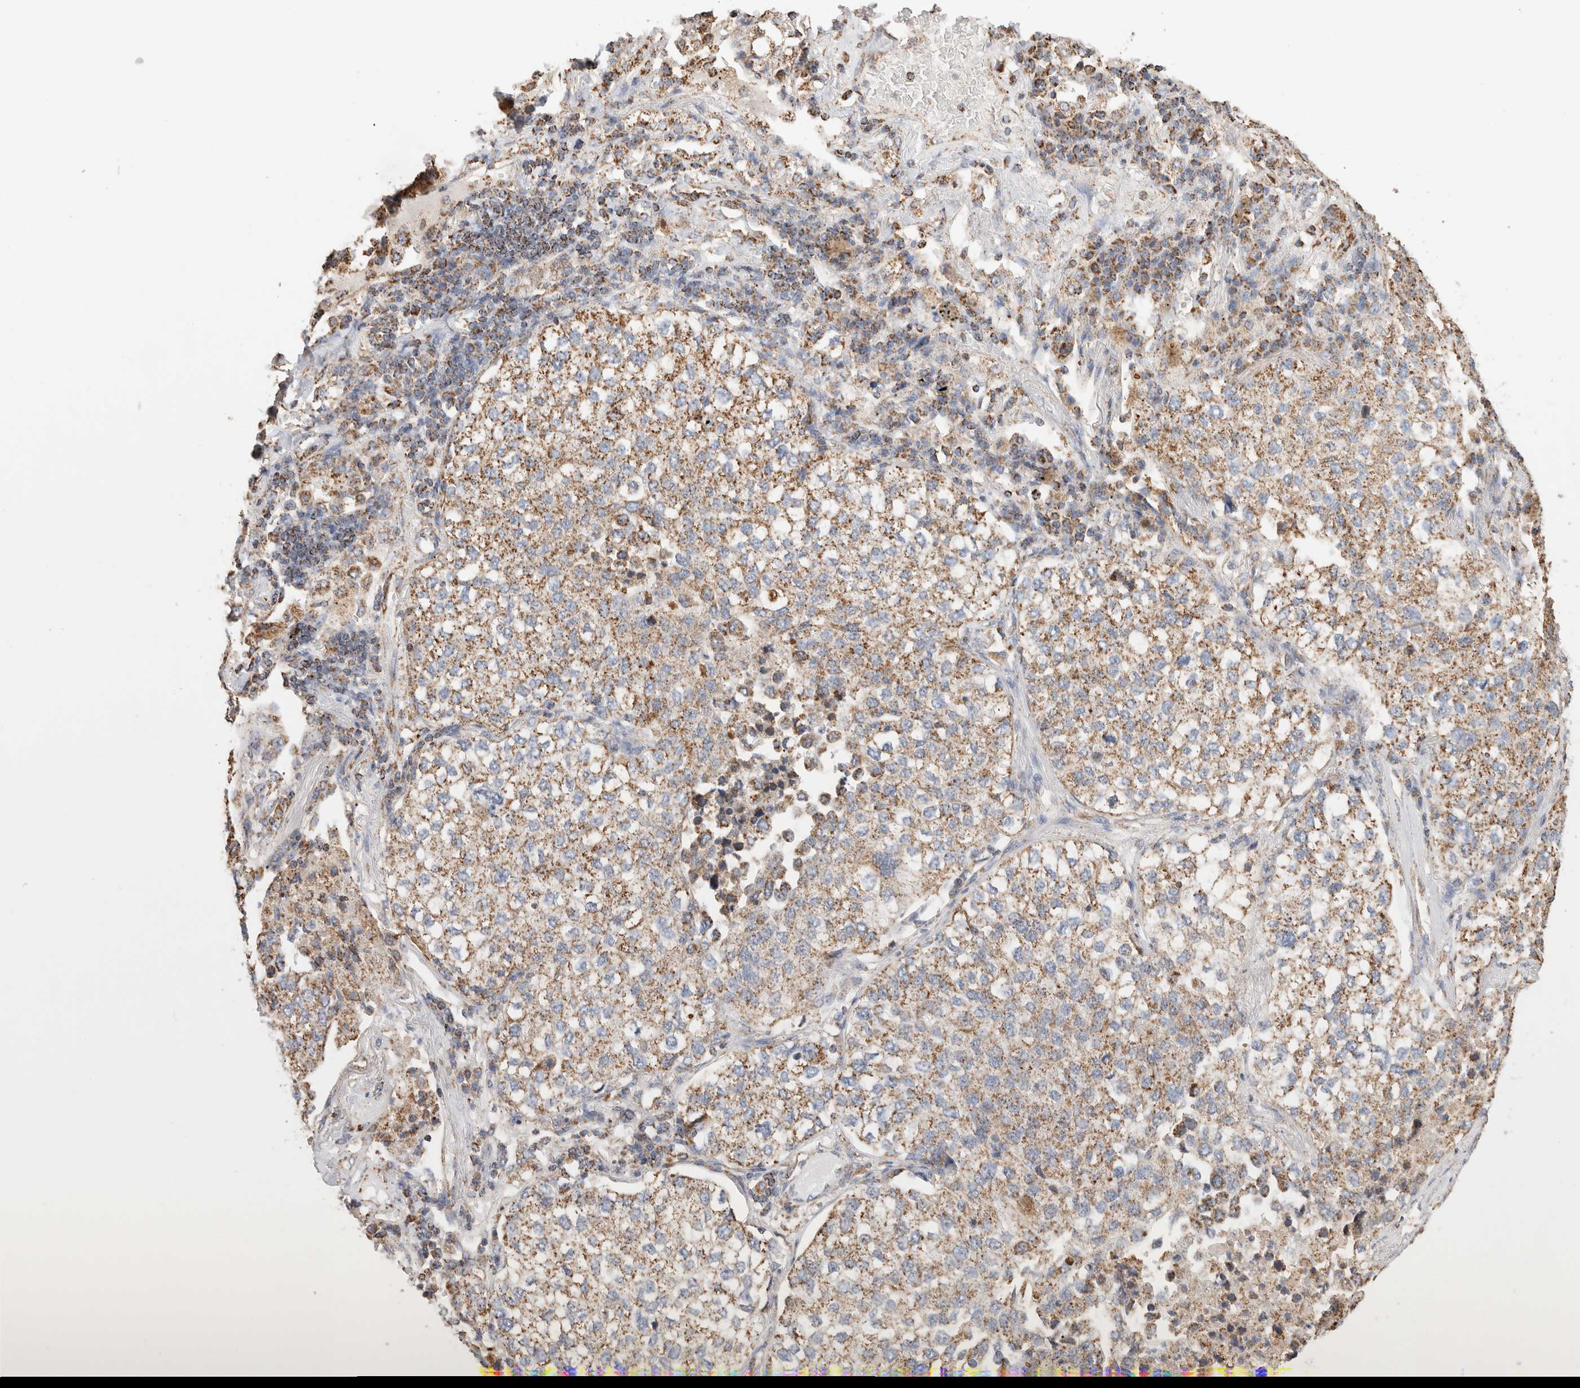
{"staining": {"intensity": "moderate", "quantity": ">75%", "location": "cytoplasmic/membranous"}, "tissue": "lung cancer", "cell_type": "Tumor cells", "image_type": "cancer", "snomed": [{"axis": "morphology", "description": "Adenocarcinoma, NOS"}, {"axis": "topography", "description": "Lung"}], "caption": "The image shows a brown stain indicating the presence of a protein in the cytoplasmic/membranous of tumor cells in lung cancer (adenocarcinoma). Nuclei are stained in blue.", "gene": "C1QBP", "patient": {"sex": "male", "age": 63}}